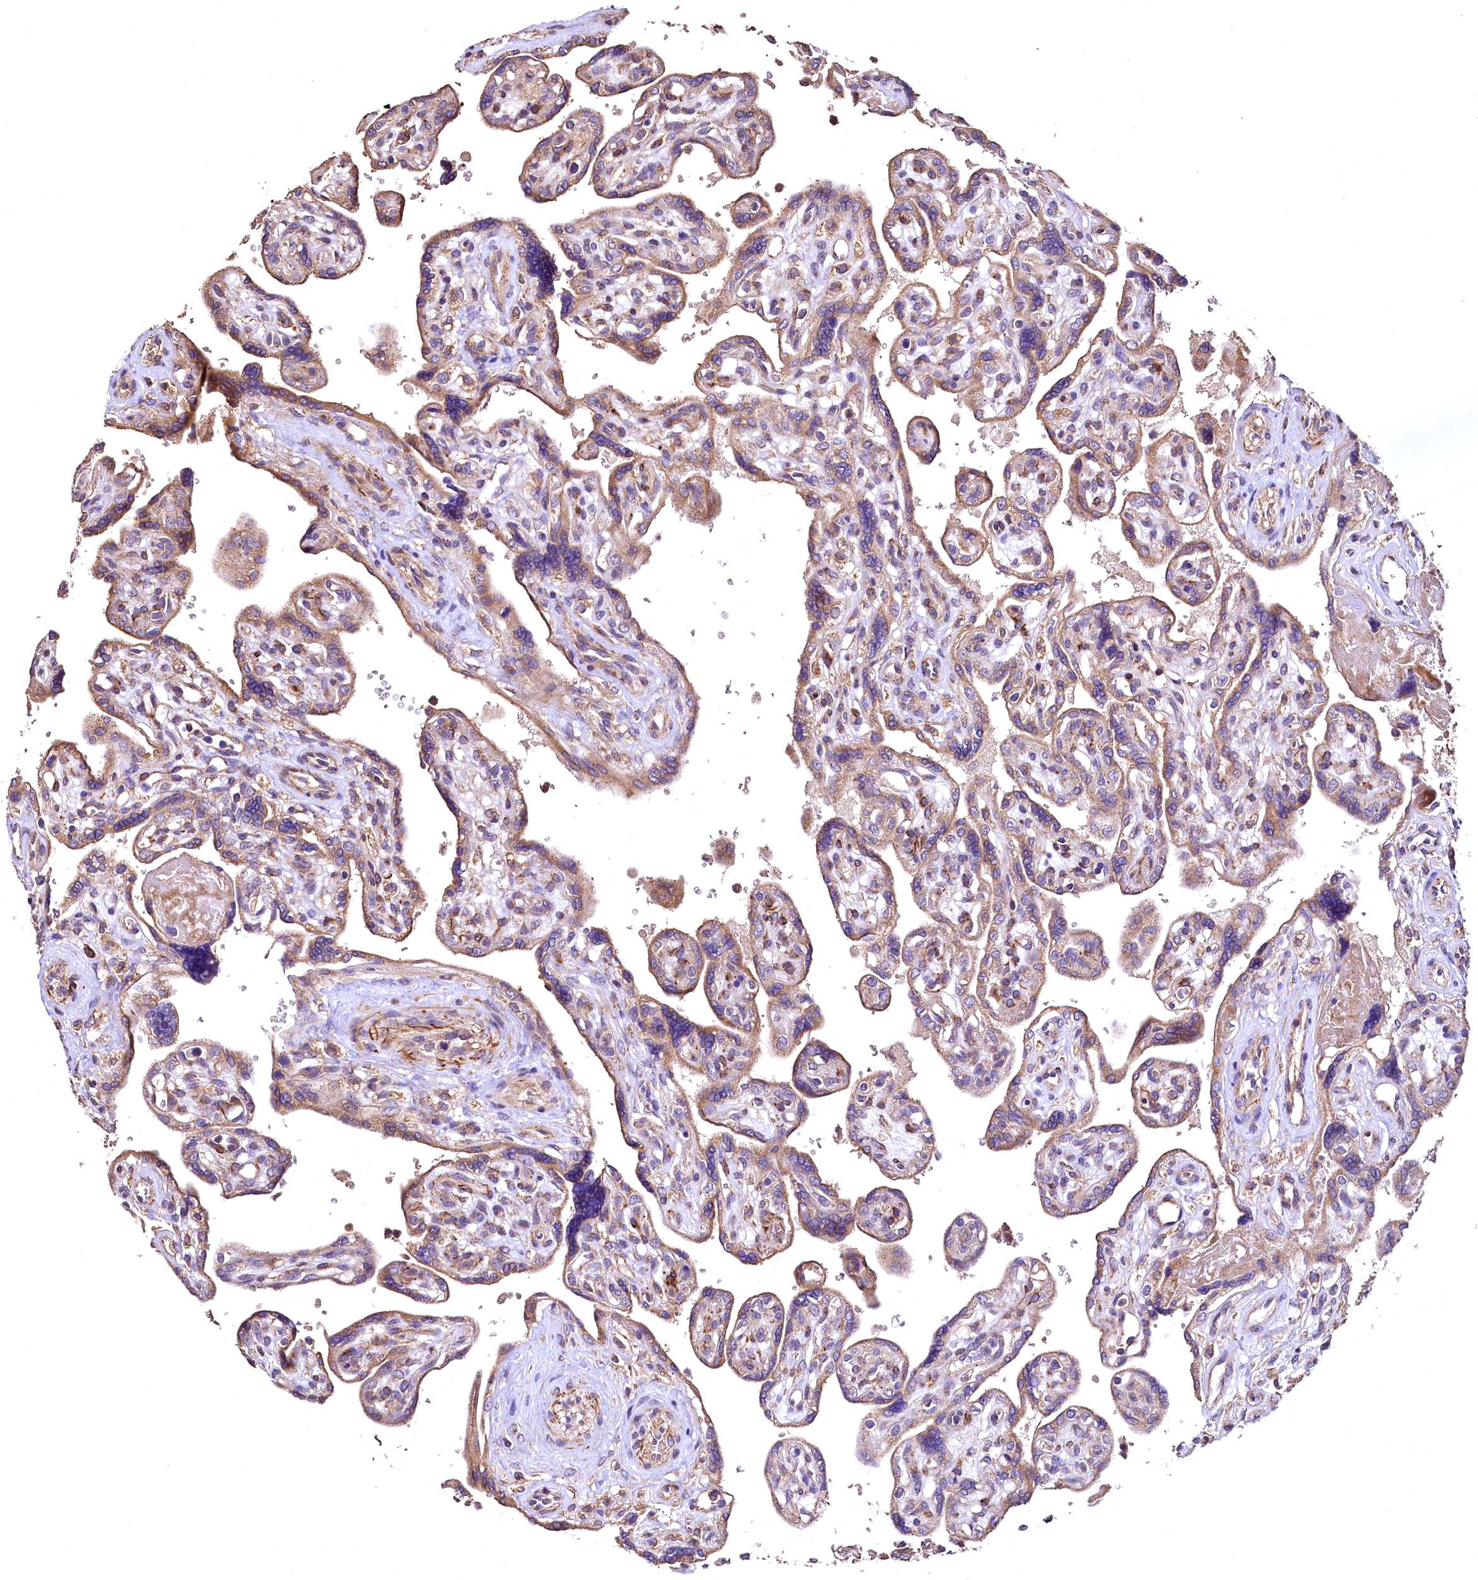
{"staining": {"intensity": "moderate", "quantity": ">75%", "location": "cytoplasmic/membranous"}, "tissue": "placenta", "cell_type": "Trophoblastic cells", "image_type": "normal", "snomed": [{"axis": "morphology", "description": "Normal tissue, NOS"}, {"axis": "topography", "description": "Placenta"}], "caption": "IHC (DAB) staining of benign placenta shows moderate cytoplasmic/membranous protein positivity in about >75% of trophoblastic cells.", "gene": "RASSF1", "patient": {"sex": "female", "age": 39}}